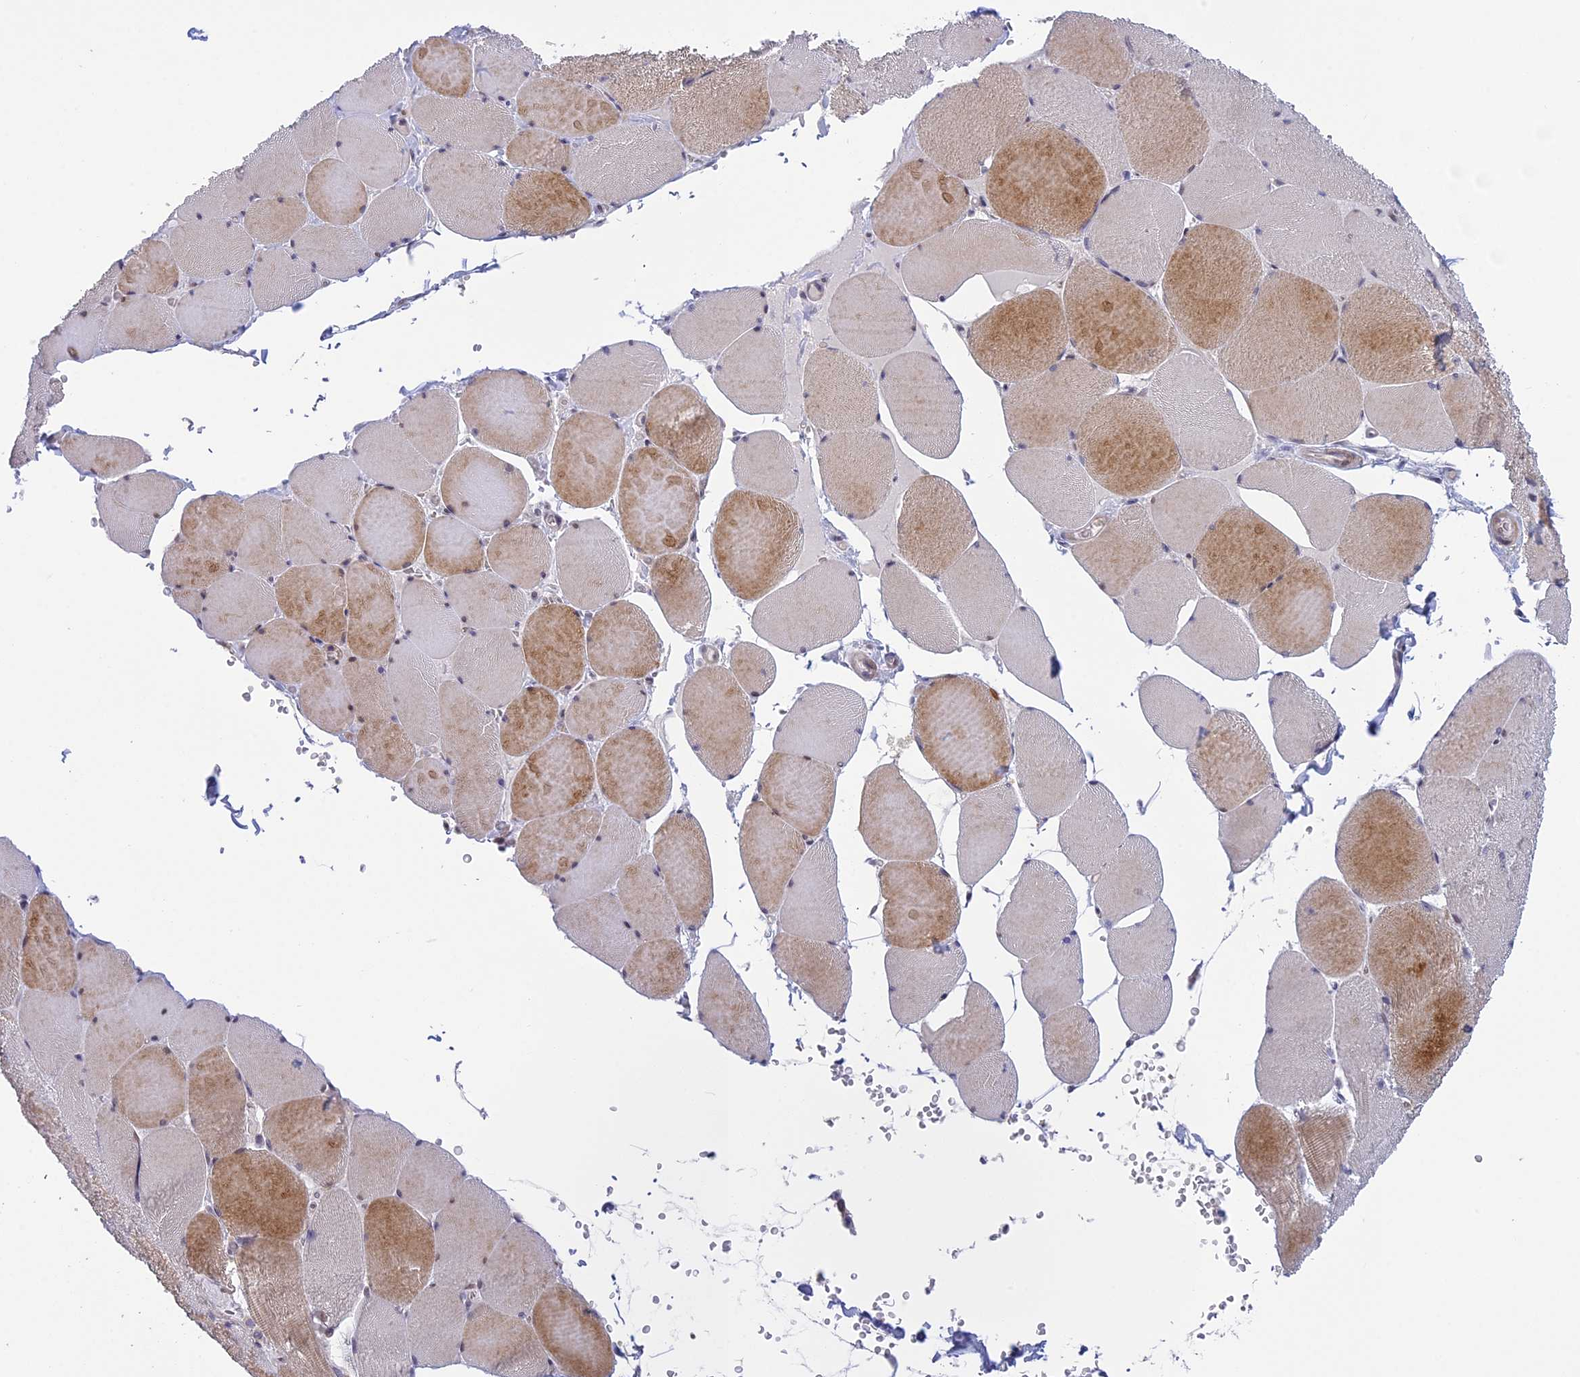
{"staining": {"intensity": "moderate", "quantity": "25%-75%", "location": "cytoplasmic/membranous"}, "tissue": "skeletal muscle", "cell_type": "Myocytes", "image_type": "normal", "snomed": [{"axis": "morphology", "description": "Normal tissue, NOS"}, {"axis": "topography", "description": "Skeletal muscle"}, {"axis": "topography", "description": "Head-Neck"}], "caption": "Approximately 25%-75% of myocytes in unremarkable skeletal muscle demonstrate moderate cytoplasmic/membranous protein staining as visualized by brown immunohistochemical staining.", "gene": "CORO2A", "patient": {"sex": "male", "age": 66}}